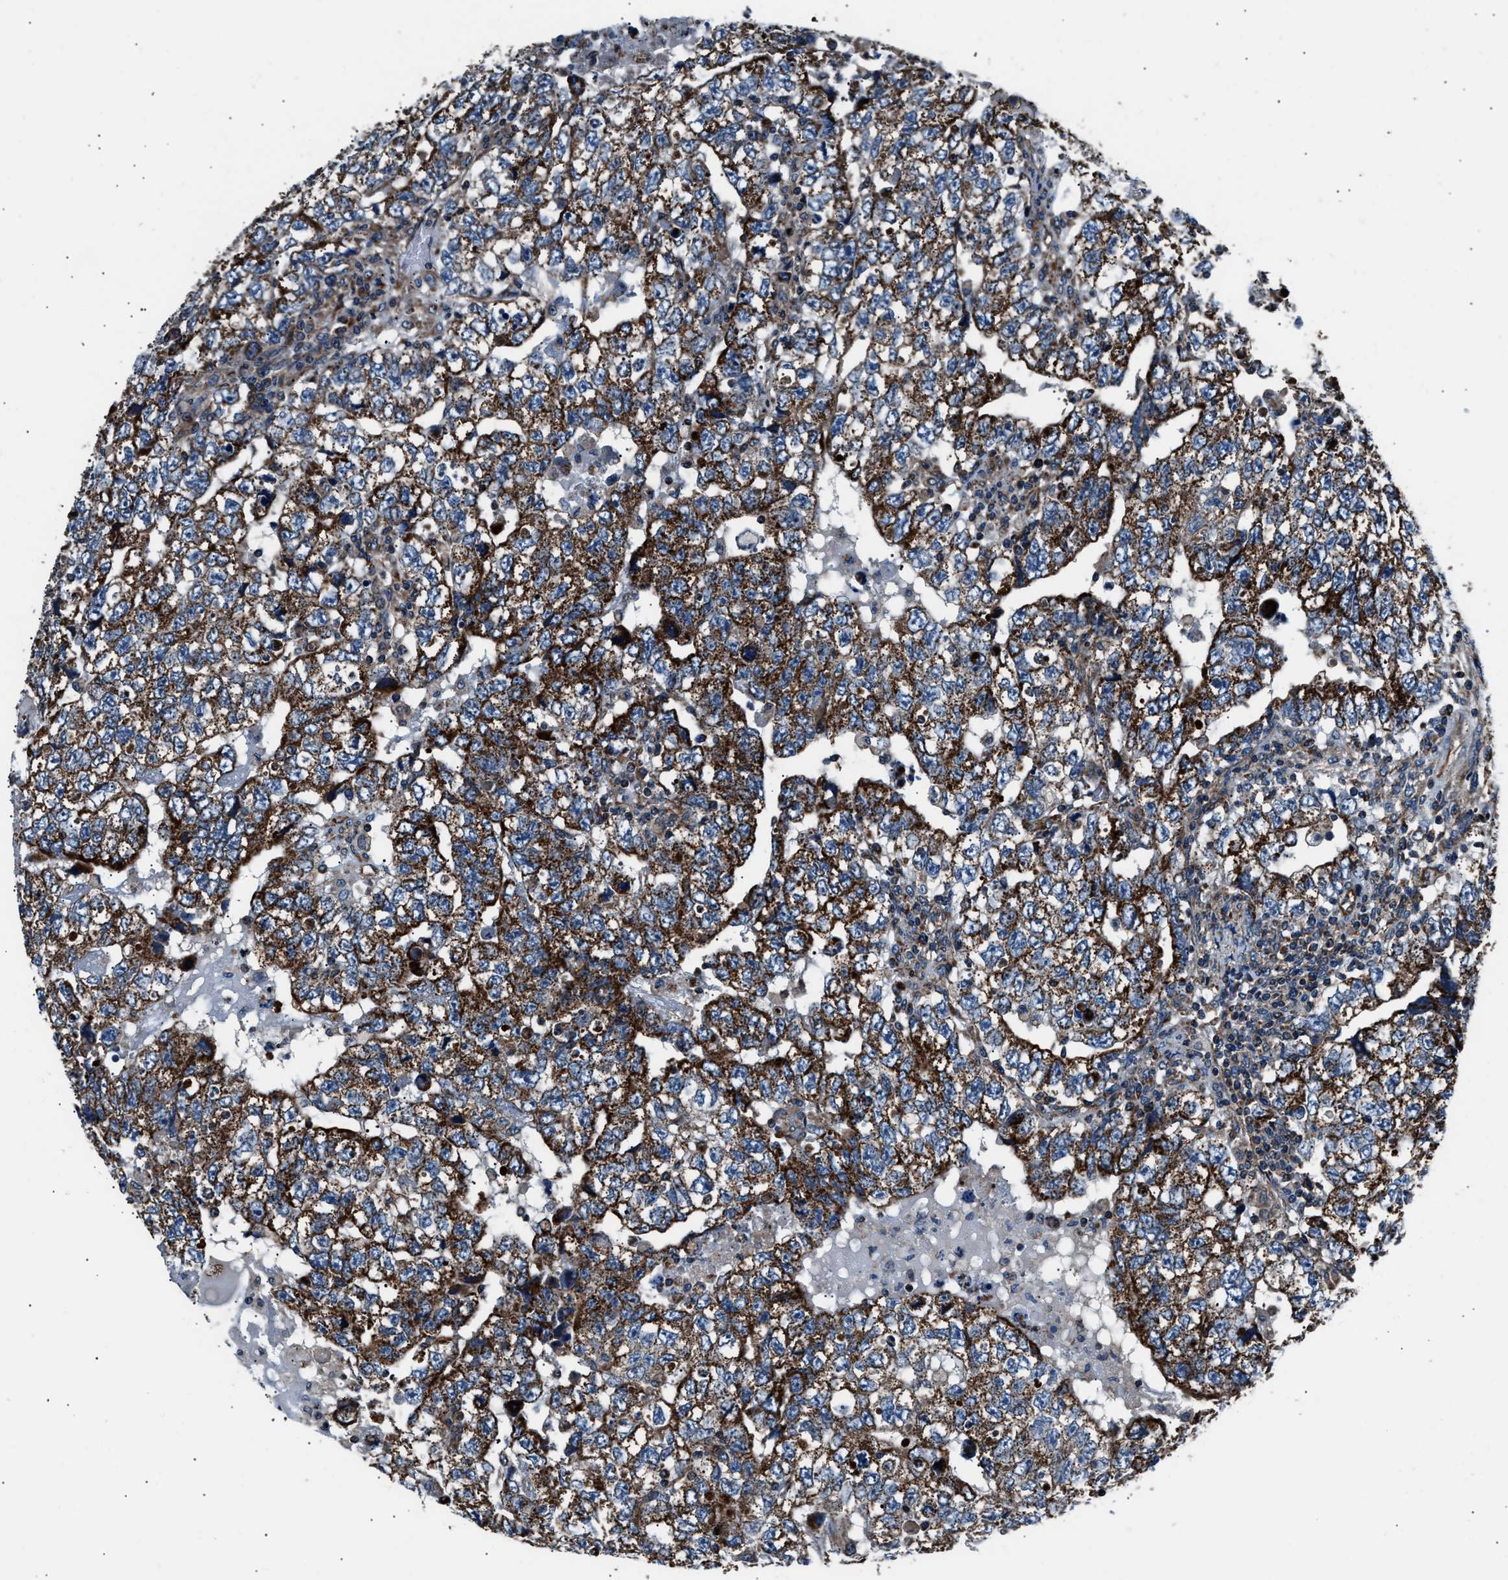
{"staining": {"intensity": "strong", "quantity": ">75%", "location": "cytoplasmic/membranous"}, "tissue": "testis cancer", "cell_type": "Tumor cells", "image_type": "cancer", "snomed": [{"axis": "morphology", "description": "Carcinoma, Embryonal, NOS"}, {"axis": "topography", "description": "Testis"}], "caption": "Human embryonal carcinoma (testis) stained with a brown dye demonstrates strong cytoplasmic/membranous positive expression in about >75% of tumor cells.", "gene": "GGCT", "patient": {"sex": "male", "age": 36}}